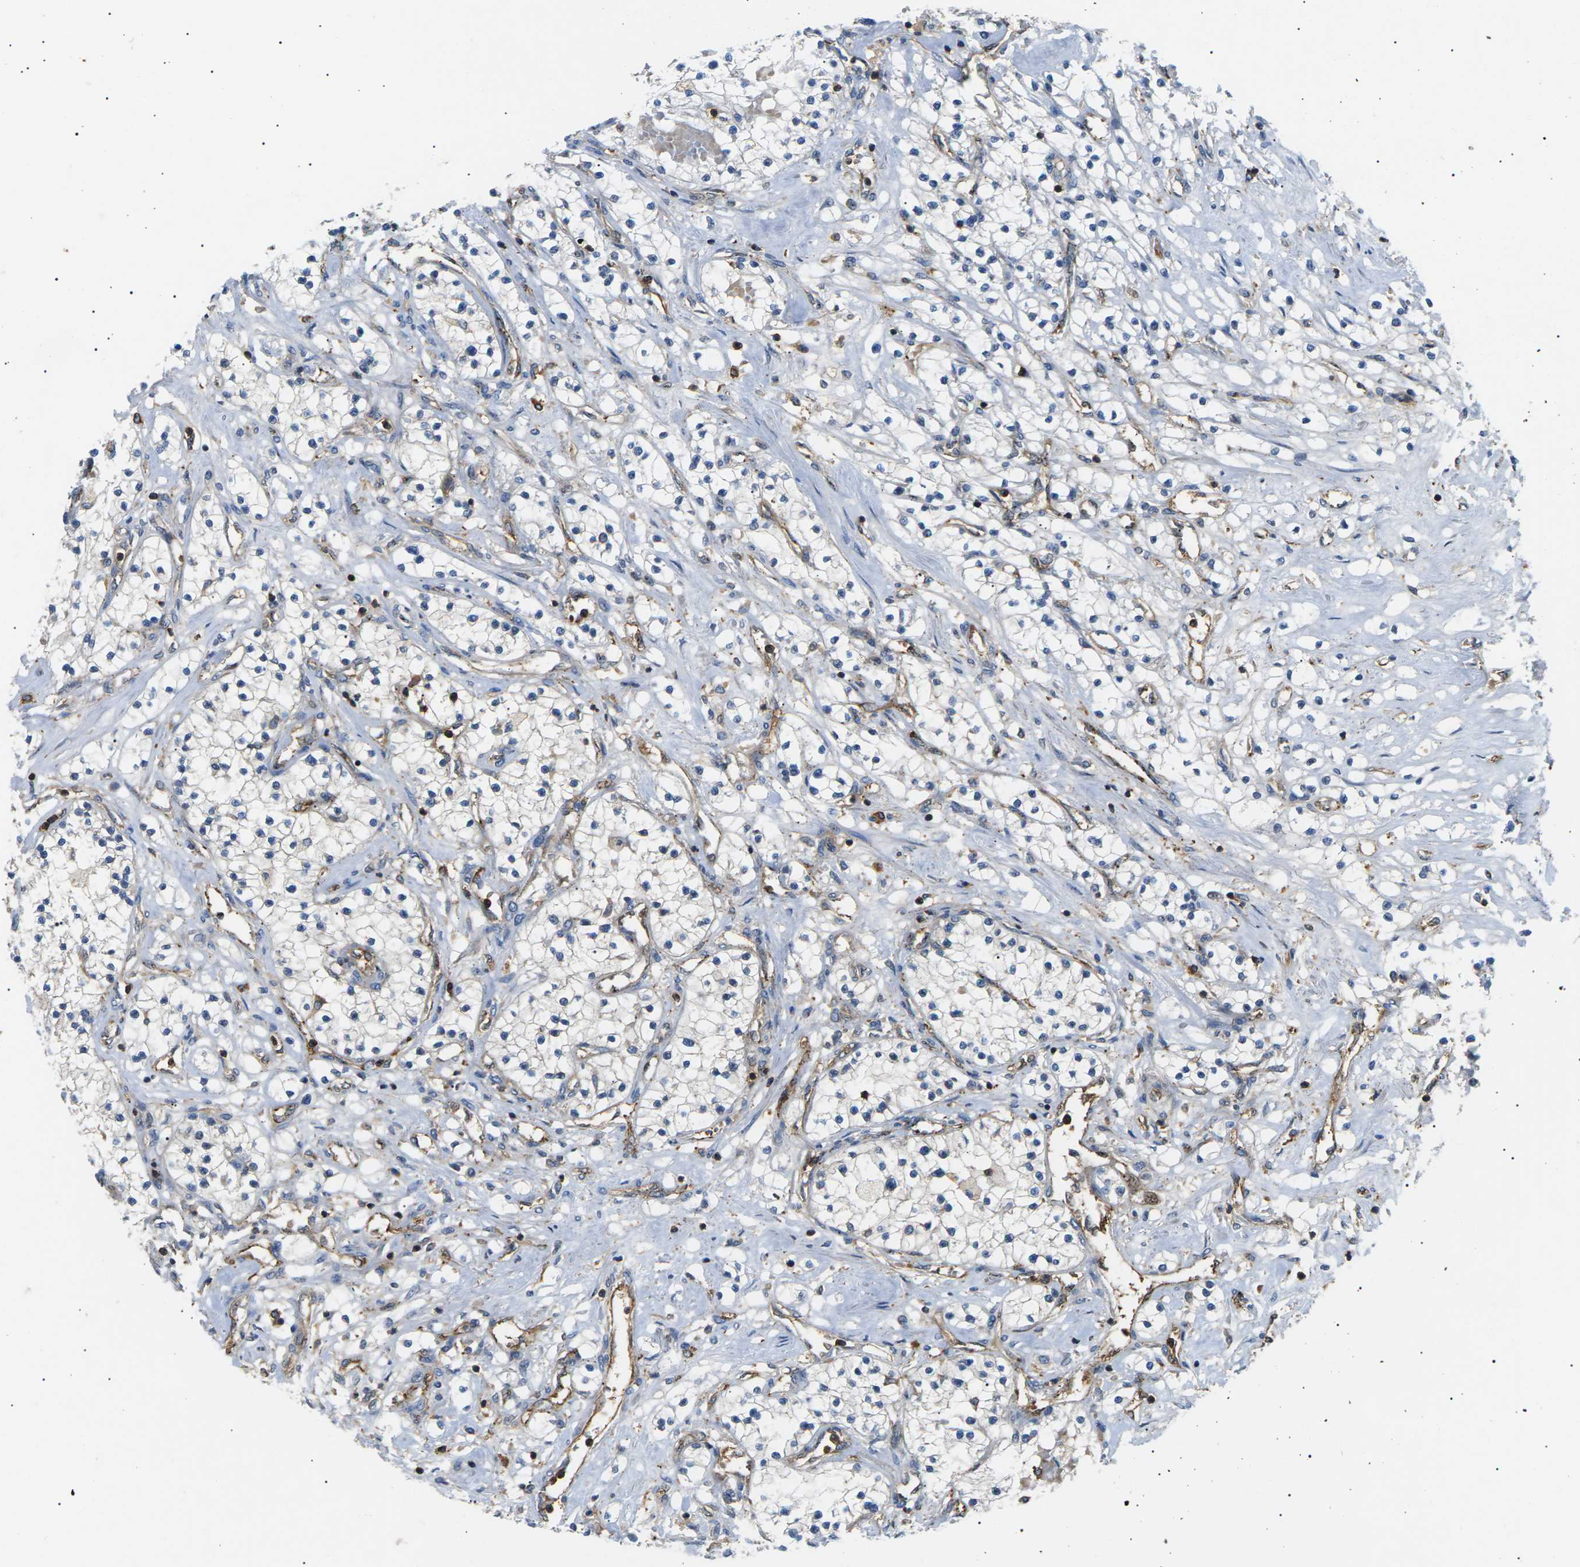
{"staining": {"intensity": "negative", "quantity": "none", "location": "none"}, "tissue": "renal cancer", "cell_type": "Tumor cells", "image_type": "cancer", "snomed": [{"axis": "morphology", "description": "Adenocarcinoma, NOS"}, {"axis": "topography", "description": "Kidney"}], "caption": "IHC photomicrograph of neoplastic tissue: human renal cancer (adenocarcinoma) stained with DAB reveals no significant protein staining in tumor cells. (DAB immunohistochemistry (IHC) visualized using brightfield microscopy, high magnification).", "gene": "TMTC4", "patient": {"sex": "male", "age": 68}}